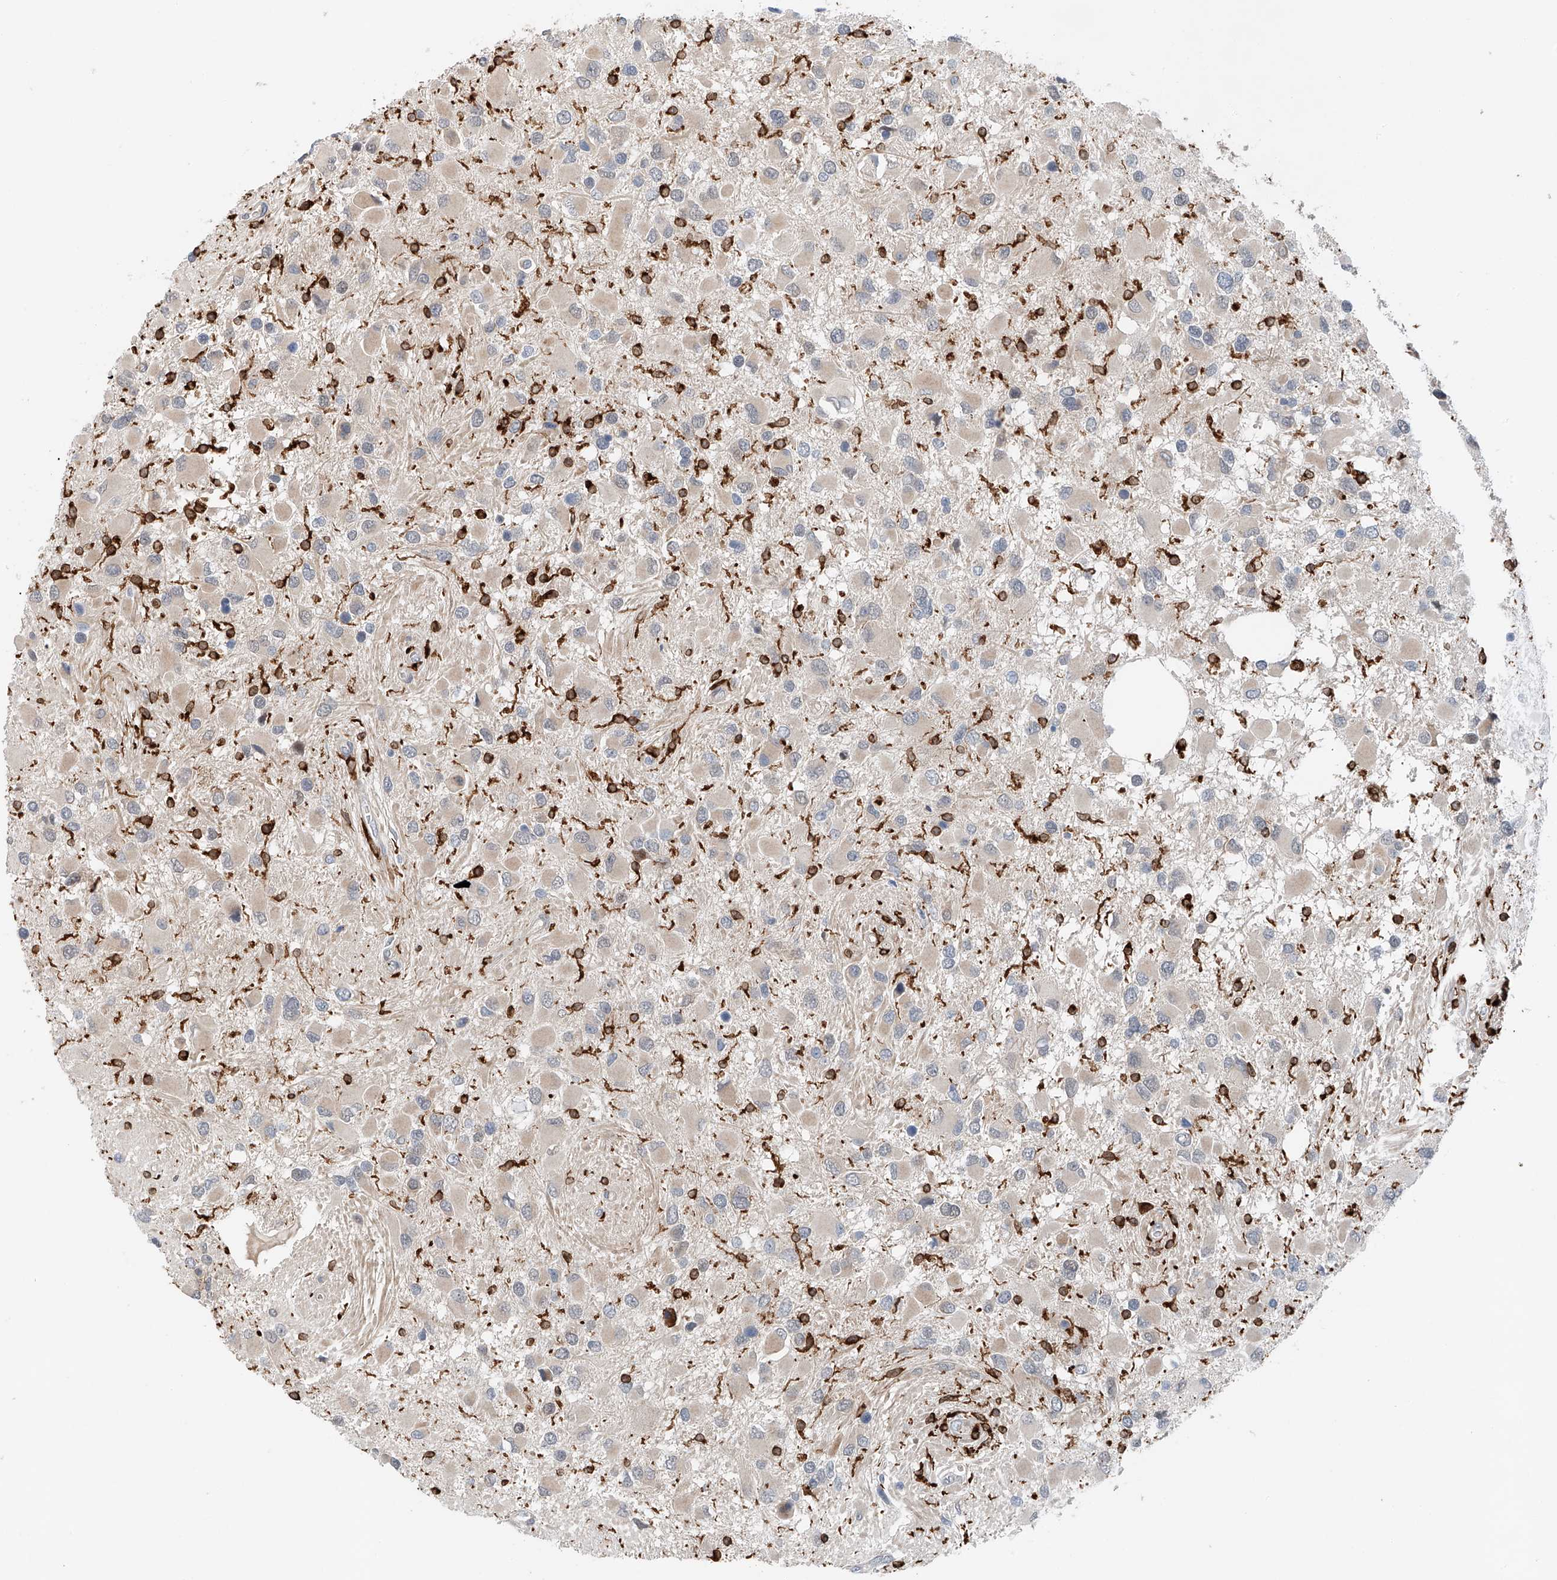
{"staining": {"intensity": "negative", "quantity": "none", "location": "none"}, "tissue": "glioma", "cell_type": "Tumor cells", "image_type": "cancer", "snomed": [{"axis": "morphology", "description": "Glioma, malignant, High grade"}, {"axis": "topography", "description": "Brain"}], "caption": "The histopathology image exhibits no significant positivity in tumor cells of glioma.", "gene": "TBXAS1", "patient": {"sex": "male", "age": 53}}